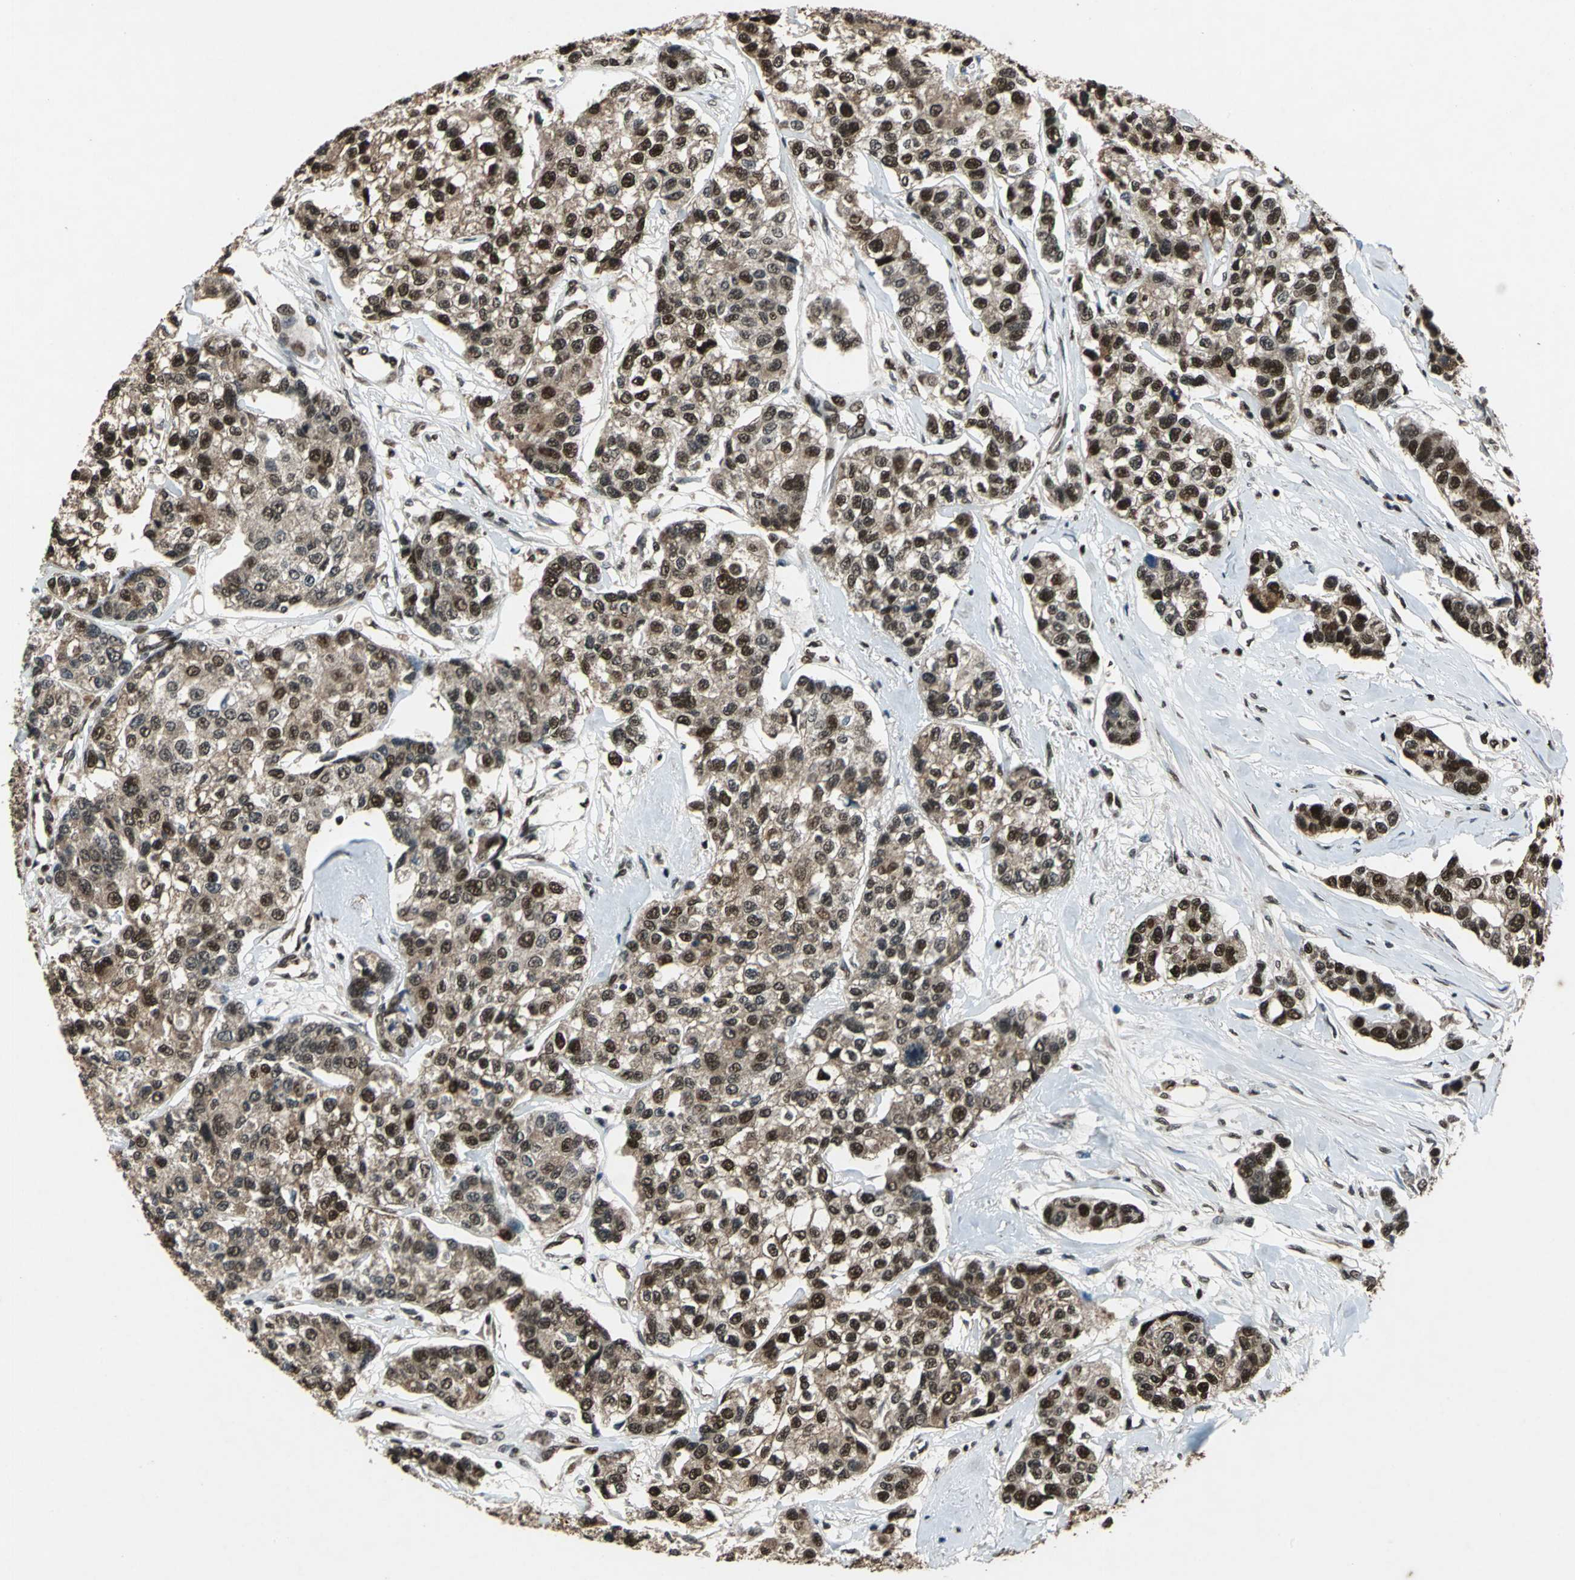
{"staining": {"intensity": "strong", "quantity": ">75%", "location": "cytoplasmic/membranous,nuclear"}, "tissue": "breast cancer", "cell_type": "Tumor cells", "image_type": "cancer", "snomed": [{"axis": "morphology", "description": "Duct carcinoma"}, {"axis": "topography", "description": "Breast"}], "caption": "Immunohistochemical staining of breast cancer (intraductal carcinoma) shows high levels of strong cytoplasmic/membranous and nuclear staining in approximately >75% of tumor cells. The protein is stained brown, and the nuclei are stained in blue (DAB IHC with brightfield microscopy, high magnification).", "gene": "ANP32A", "patient": {"sex": "female", "age": 51}}